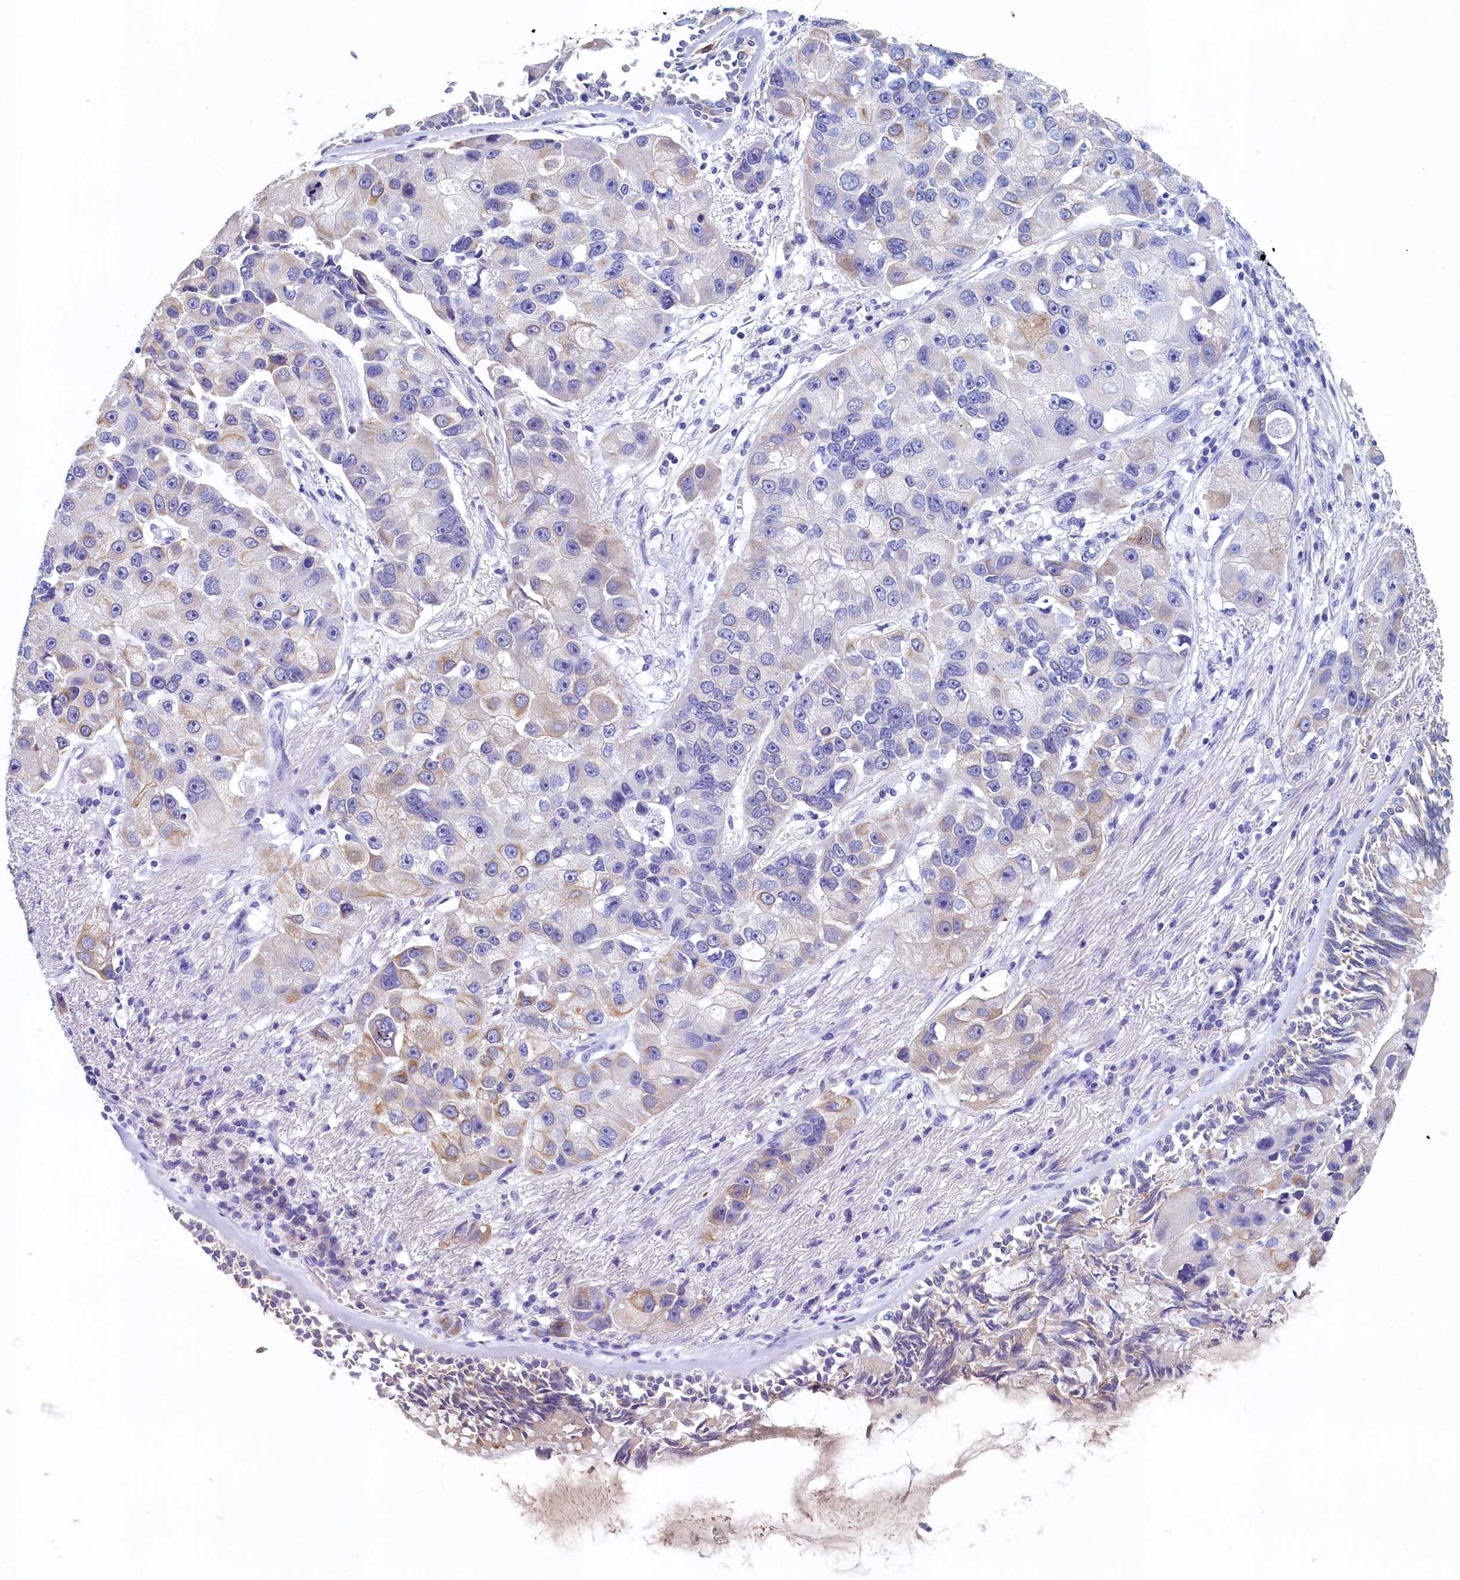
{"staining": {"intensity": "weak", "quantity": "<25%", "location": "cytoplasmic/membranous"}, "tissue": "lung cancer", "cell_type": "Tumor cells", "image_type": "cancer", "snomed": [{"axis": "morphology", "description": "Adenocarcinoma, NOS"}, {"axis": "topography", "description": "Lung"}], "caption": "This is an immunohistochemistry photomicrograph of lung adenocarcinoma. There is no positivity in tumor cells.", "gene": "GUCA1C", "patient": {"sex": "female", "age": 54}}